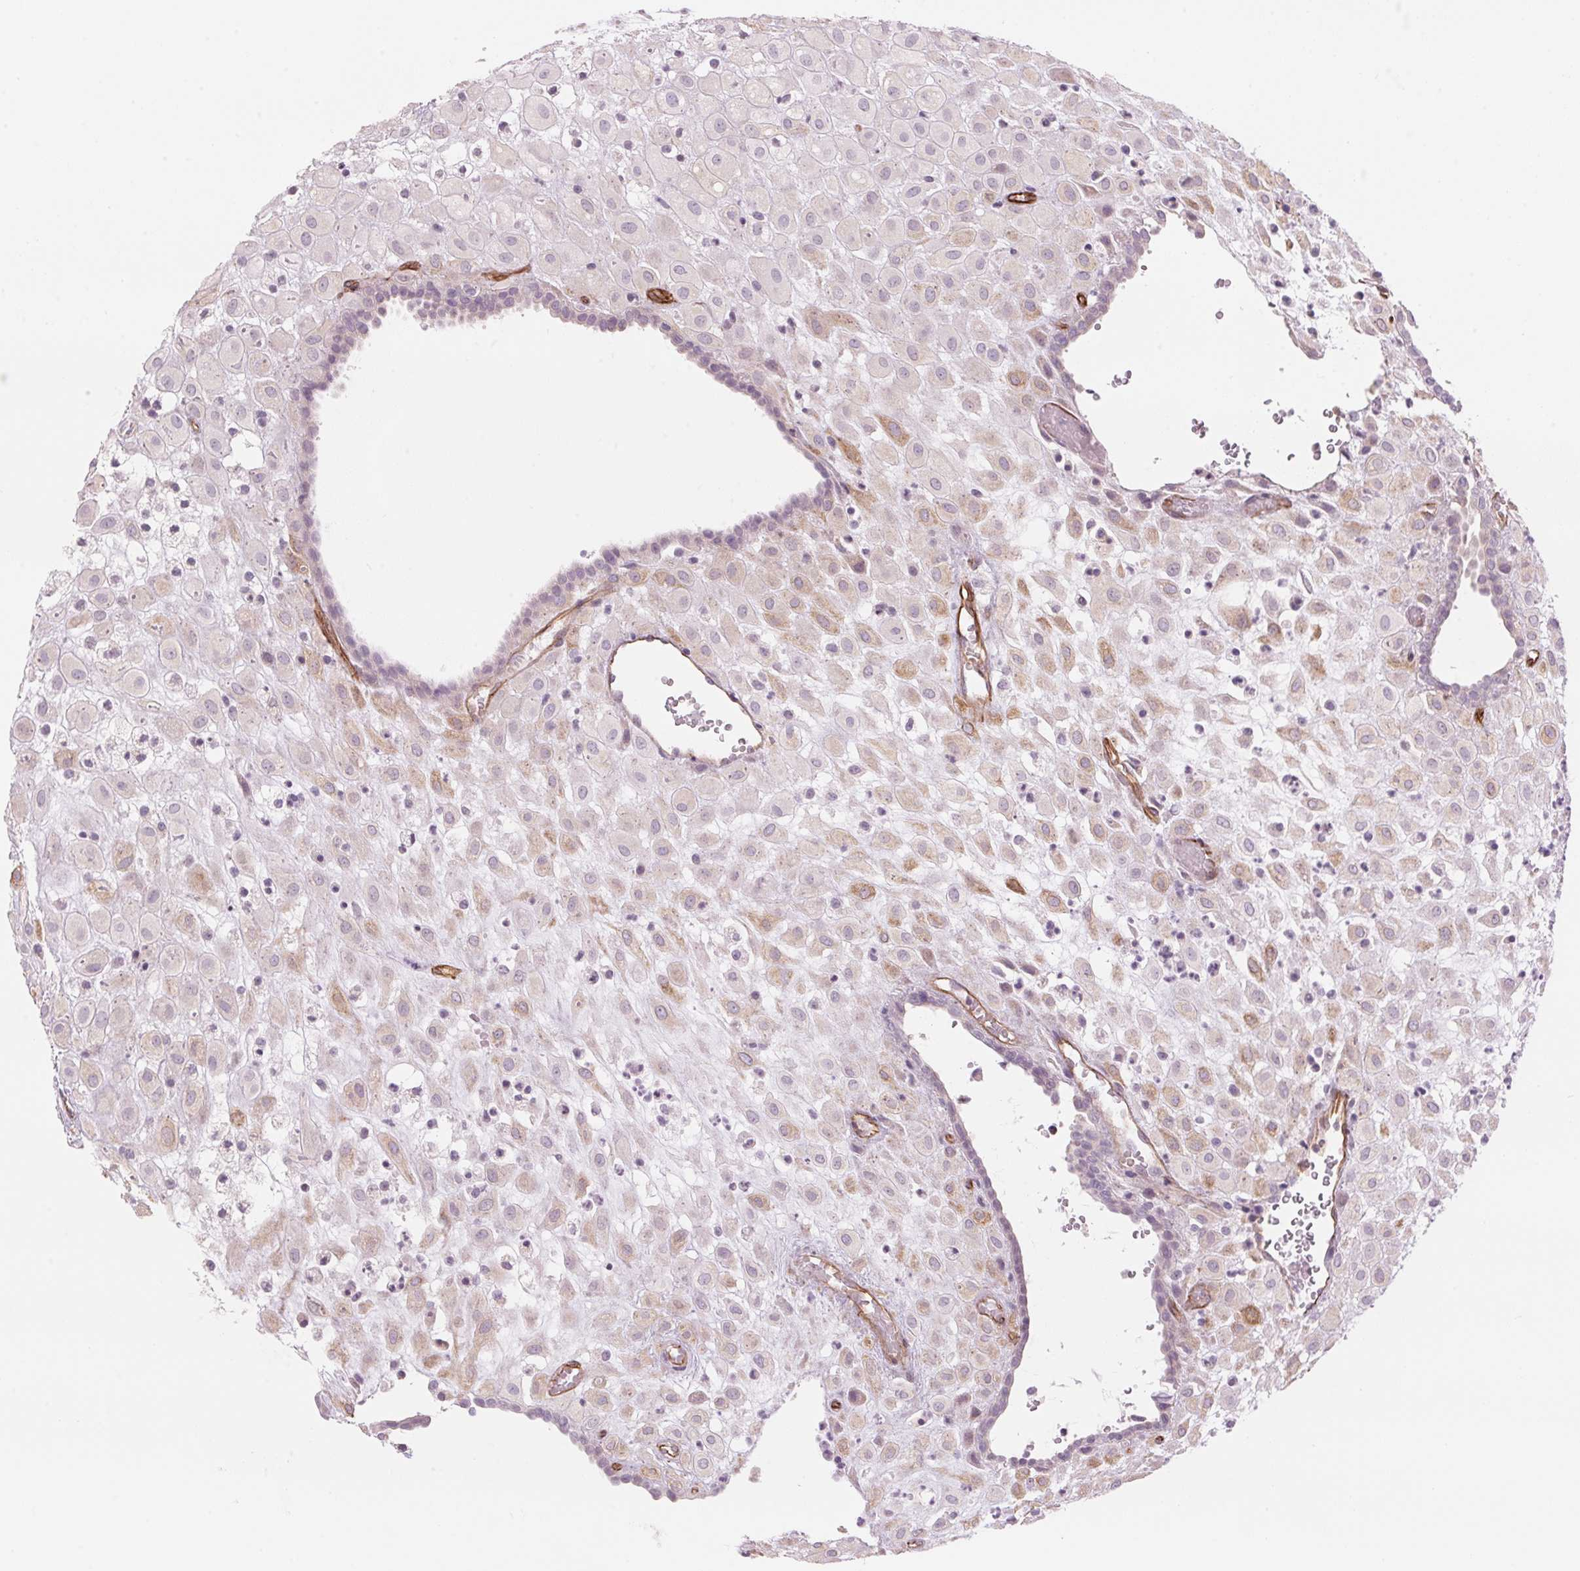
{"staining": {"intensity": "weak", "quantity": "<25%", "location": "cytoplasmic/membranous"}, "tissue": "placenta", "cell_type": "Decidual cells", "image_type": "normal", "snomed": [{"axis": "morphology", "description": "Normal tissue, NOS"}, {"axis": "topography", "description": "Placenta"}], "caption": "IHC histopathology image of normal human placenta stained for a protein (brown), which exhibits no positivity in decidual cells. (Brightfield microscopy of DAB (3,3'-diaminobenzidine) IHC at high magnification).", "gene": "CLPS", "patient": {"sex": "female", "age": 24}}